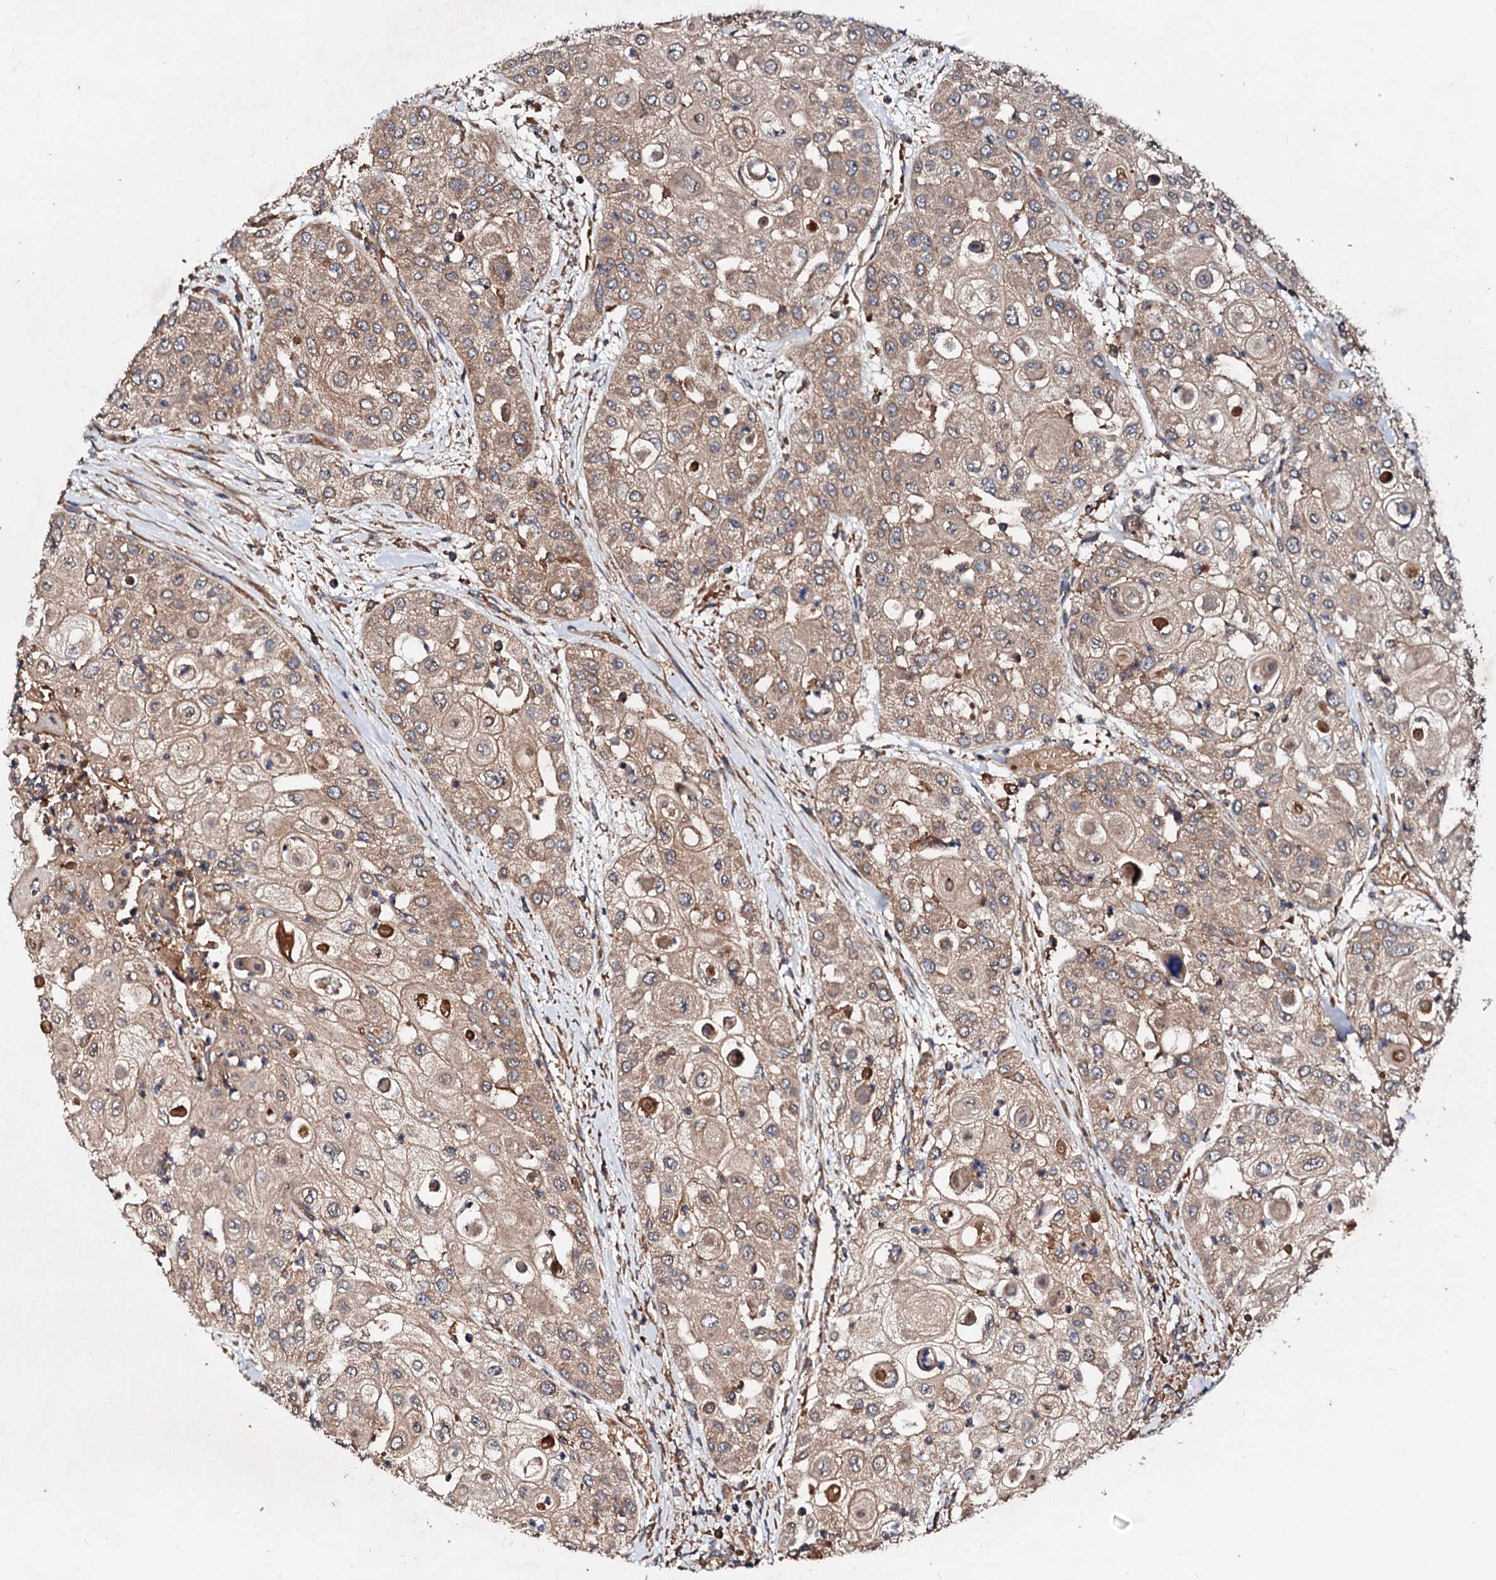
{"staining": {"intensity": "moderate", "quantity": ">75%", "location": "cytoplasmic/membranous"}, "tissue": "urothelial cancer", "cell_type": "Tumor cells", "image_type": "cancer", "snomed": [{"axis": "morphology", "description": "Urothelial carcinoma, High grade"}, {"axis": "topography", "description": "Urinary bladder"}], "caption": "Immunohistochemistry micrograph of human urothelial carcinoma (high-grade) stained for a protein (brown), which exhibits medium levels of moderate cytoplasmic/membranous expression in approximately >75% of tumor cells.", "gene": "EXTL1", "patient": {"sex": "female", "age": 79}}